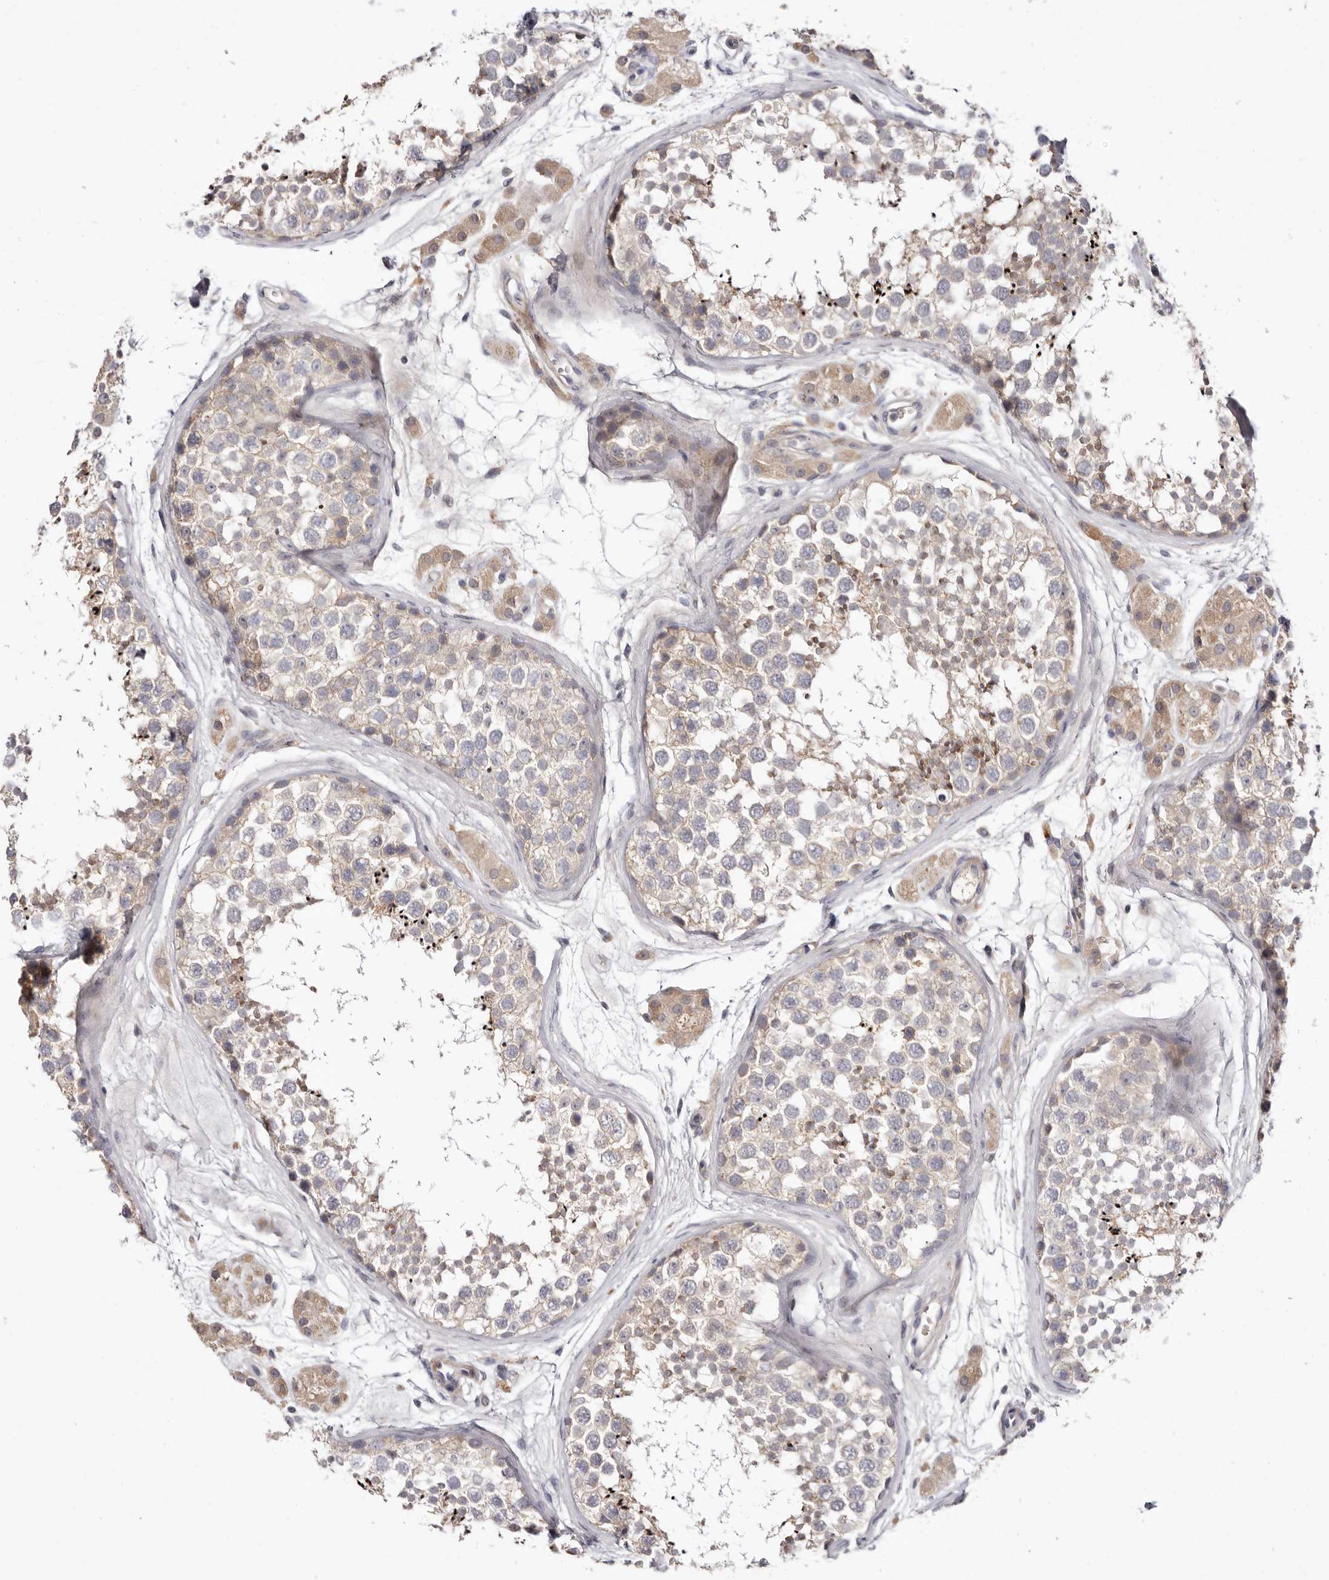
{"staining": {"intensity": "moderate", "quantity": "<25%", "location": "cytoplasmic/membranous"}, "tissue": "testis", "cell_type": "Cells in seminiferous ducts", "image_type": "normal", "snomed": [{"axis": "morphology", "description": "Normal tissue, NOS"}, {"axis": "topography", "description": "Testis"}], "caption": "This is an image of immunohistochemistry (IHC) staining of benign testis, which shows moderate staining in the cytoplasmic/membranous of cells in seminiferous ducts.", "gene": "LMLN", "patient": {"sex": "male", "age": 56}}